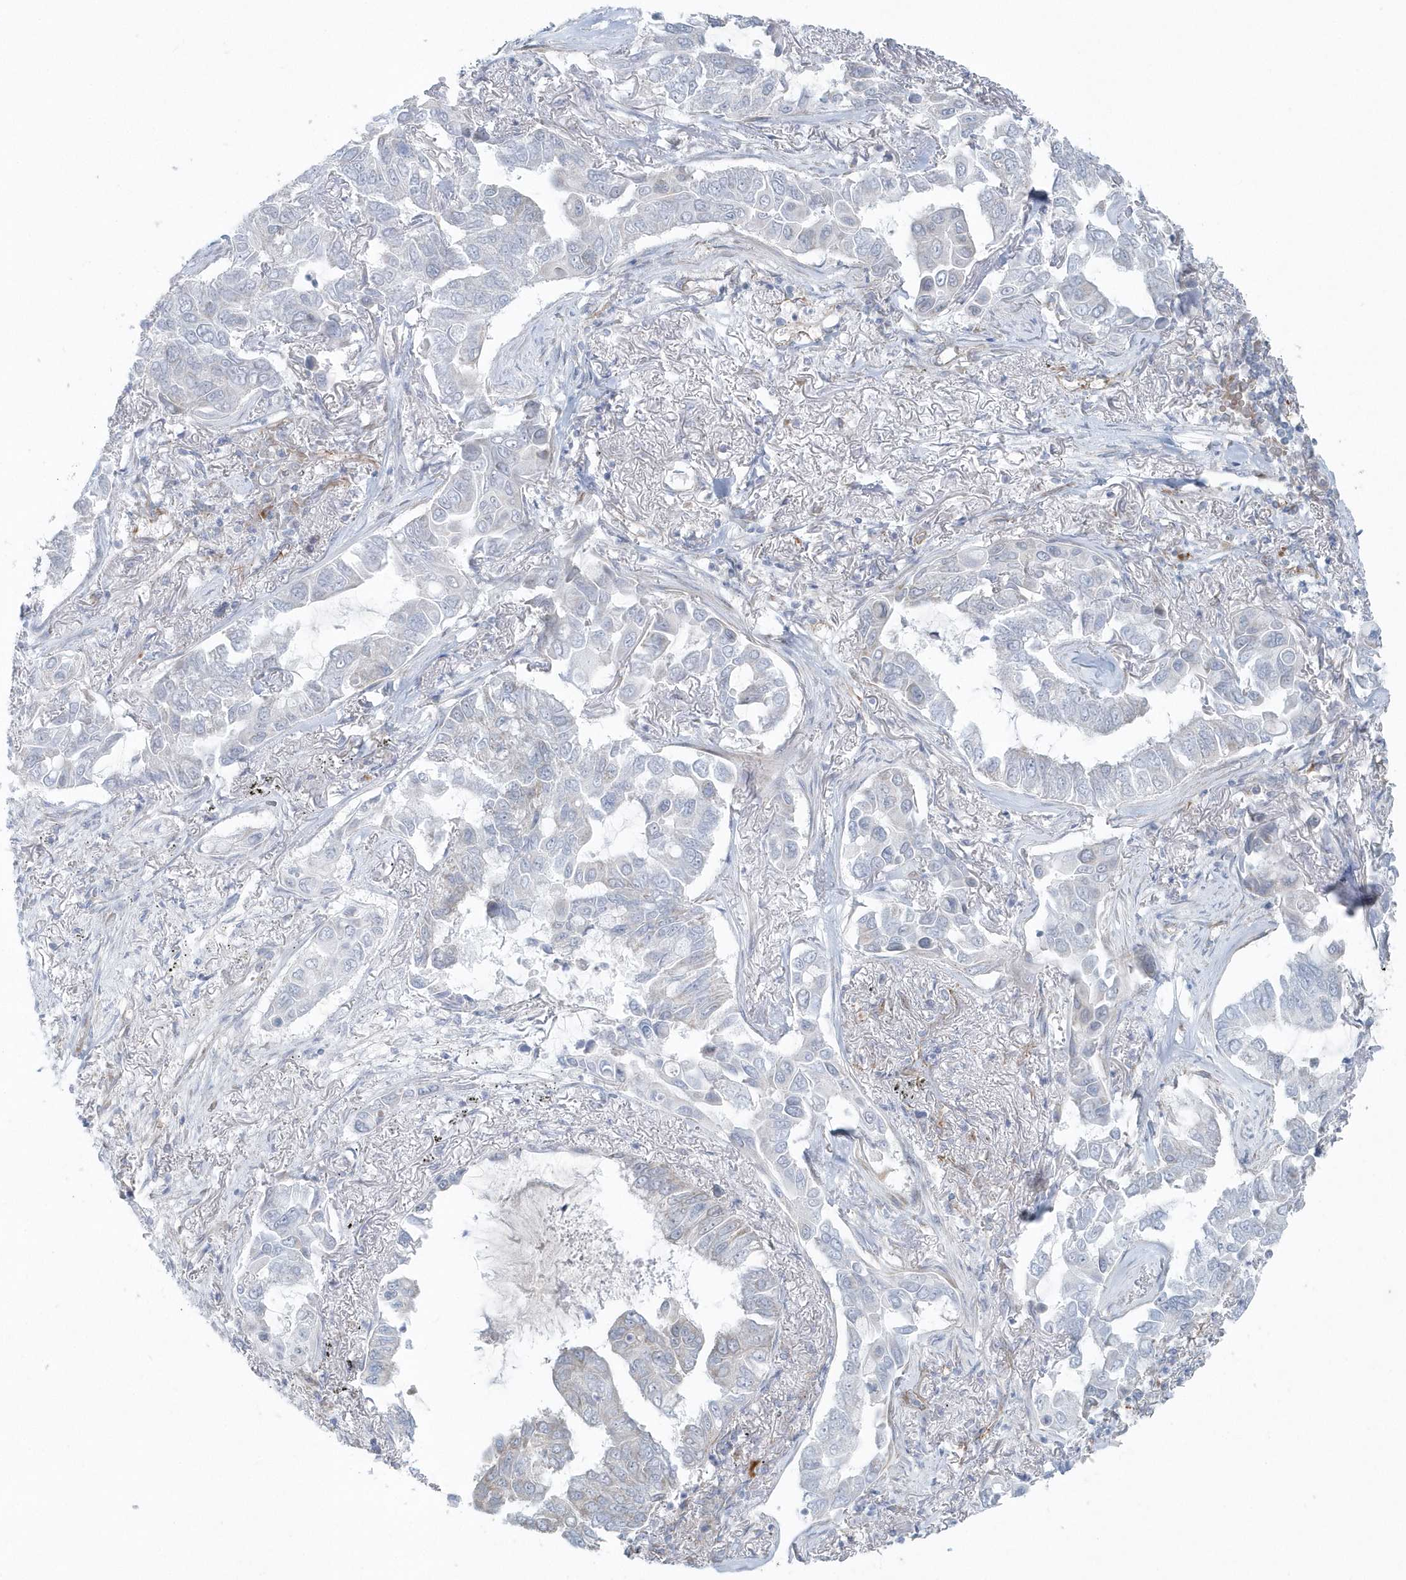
{"staining": {"intensity": "negative", "quantity": "none", "location": "none"}, "tissue": "lung cancer", "cell_type": "Tumor cells", "image_type": "cancer", "snomed": [{"axis": "morphology", "description": "Adenocarcinoma, NOS"}, {"axis": "topography", "description": "Lung"}], "caption": "IHC image of neoplastic tissue: lung adenocarcinoma stained with DAB exhibits no significant protein expression in tumor cells. (Stains: DAB (3,3'-diaminobenzidine) IHC with hematoxylin counter stain, Microscopy: brightfield microscopy at high magnification).", "gene": "GPR152", "patient": {"sex": "male", "age": 64}}